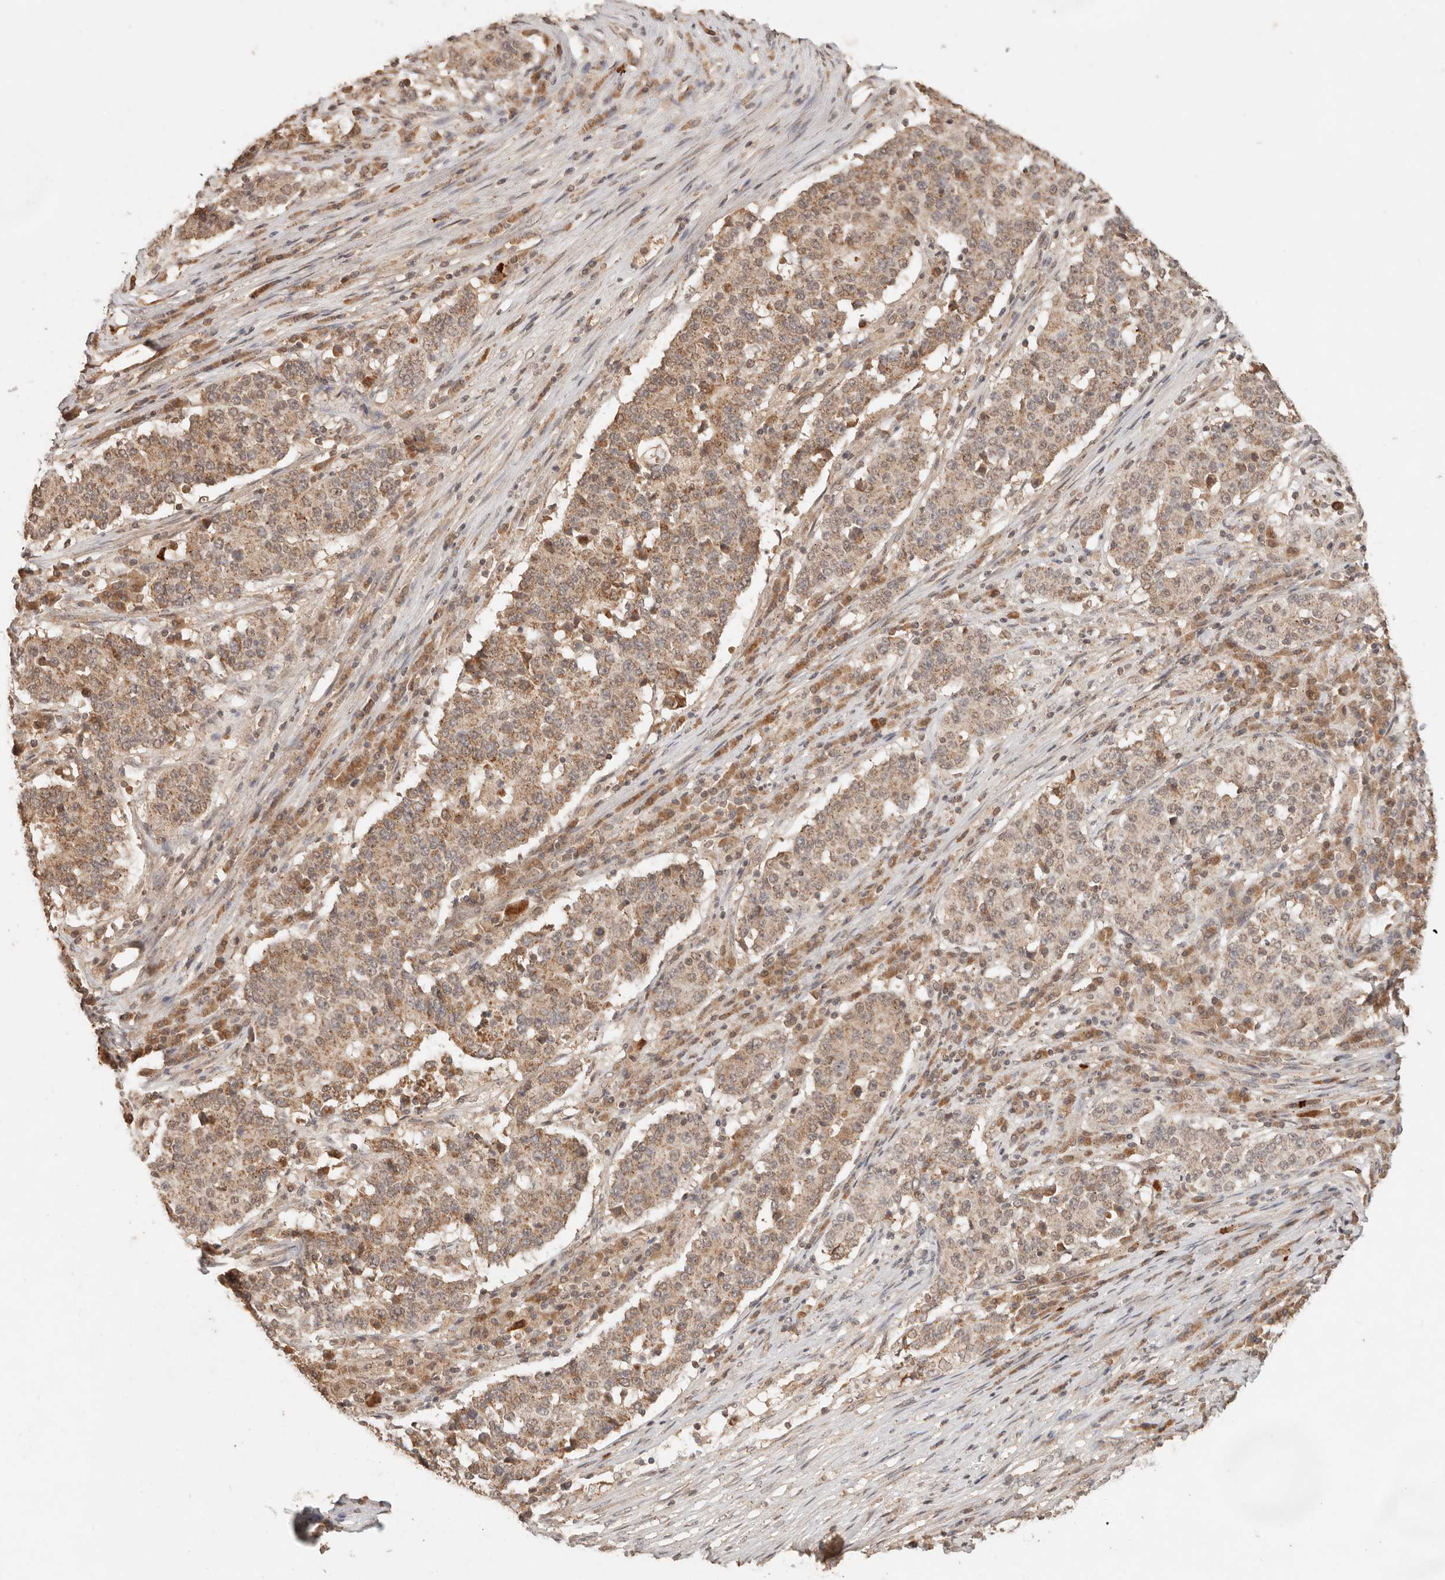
{"staining": {"intensity": "moderate", "quantity": ">75%", "location": "cytoplasmic/membranous"}, "tissue": "stomach cancer", "cell_type": "Tumor cells", "image_type": "cancer", "snomed": [{"axis": "morphology", "description": "Adenocarcinoma, NOS"}, {"axis": "topography", "description": "Stomach"}], "caption": "Tumor cells show moderate cytoplasmic/membranous expression in about >75% of cells in stomach cancer.", "gene": "LMO4", "patient": {"sex": "male", "age": 59}}